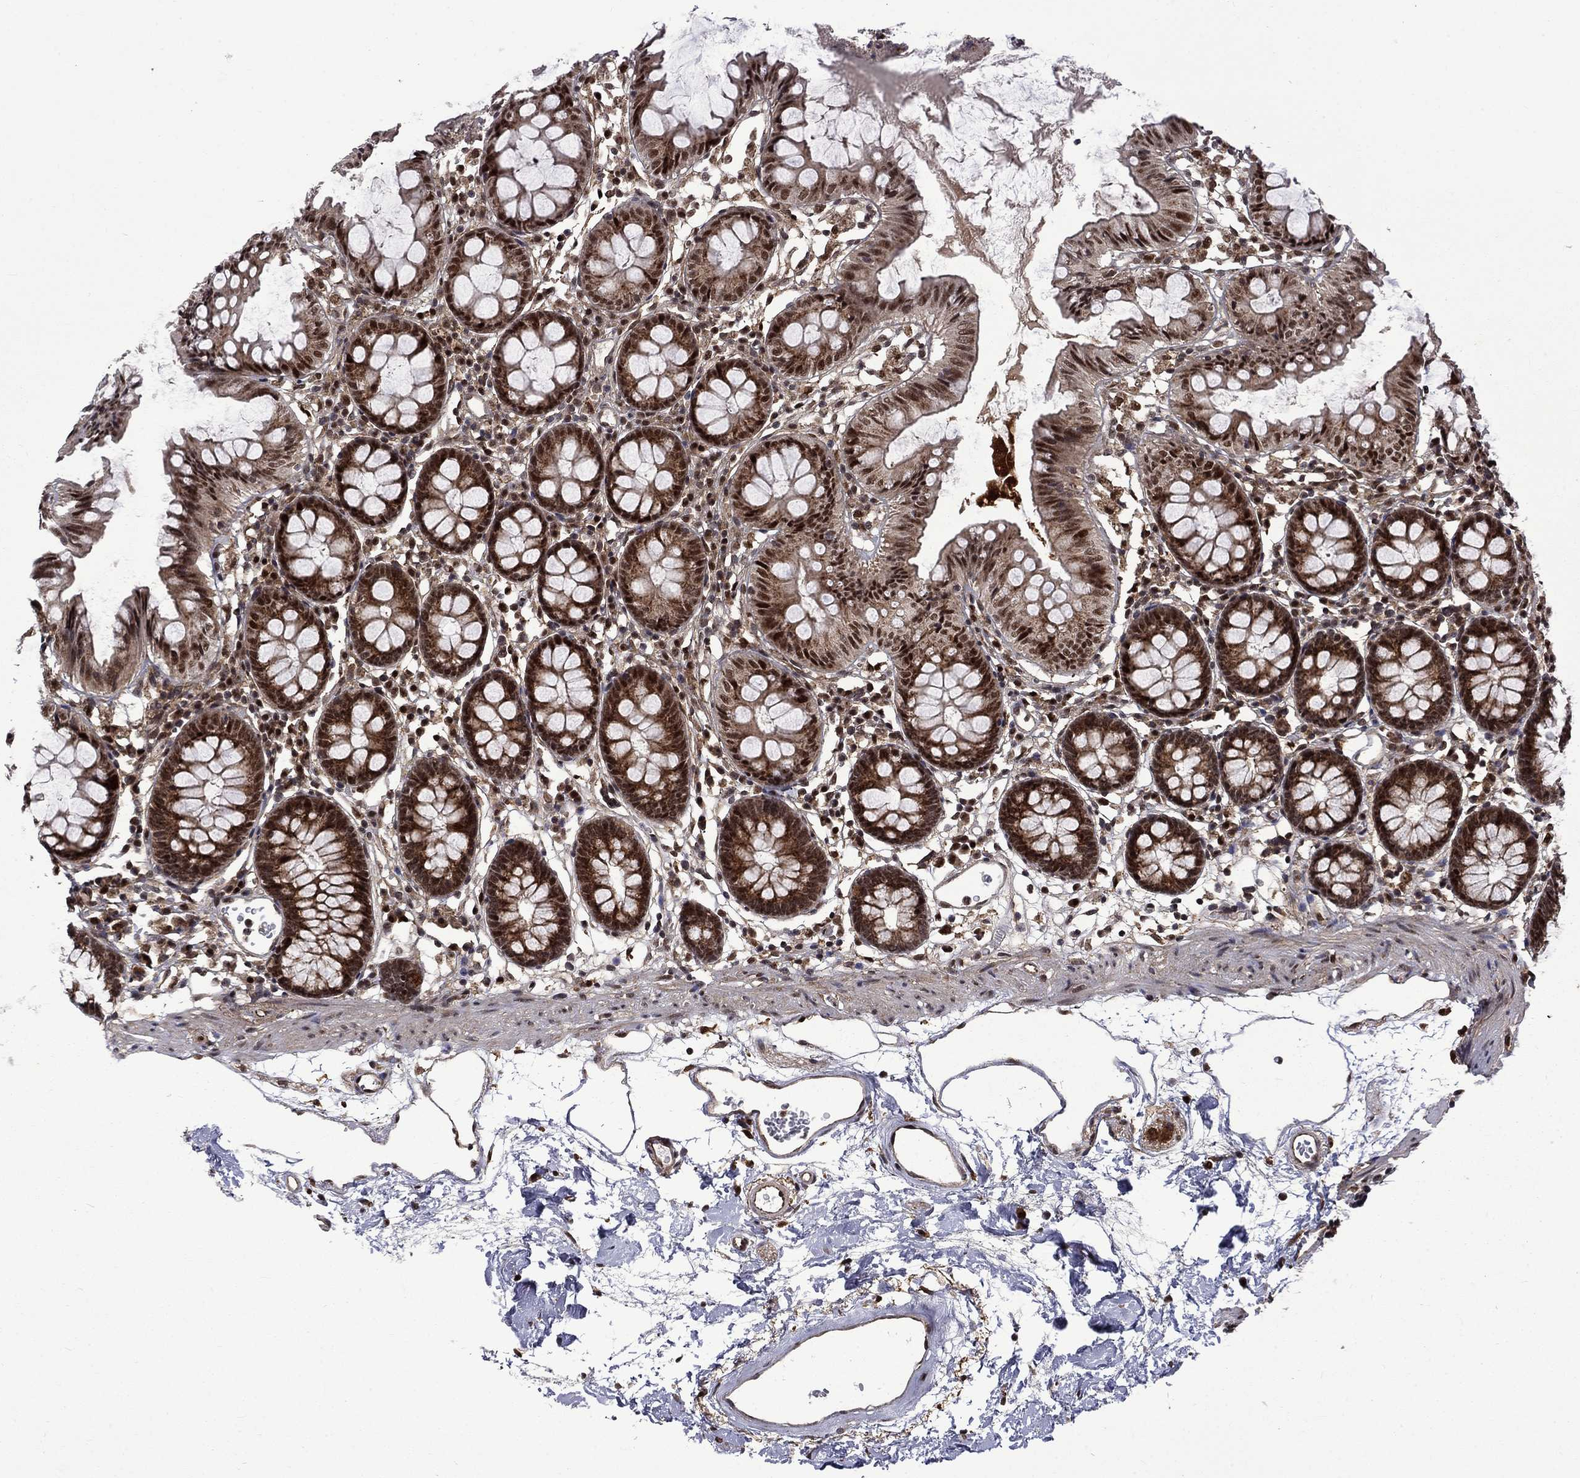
{"staining": {"intensity": "strong", "quantity": "25%-75%", "location": "cytoplasmic/membranous,nuclear"}, "tissue": "colon", "cell_type": "Endothelial cells", "image_type": "normal", "snomed": [{"axis": "morphology", "description": "Normal tissue, NOS"}, {"axis": "topography", "description": "Colon"}], "caption": "DAB (3,3'-diaminobenzidine) immunohistochemical staining of unremarkable human colon exhibits strong cytoplasmic/membranous,nuclear protein positivity in approximately 25%-75% of endothelial cells. (IHC, brightfield microscopy, high magnification).", "gene": "KPNA3", "patient": {"sex": "female", "age": 84}}